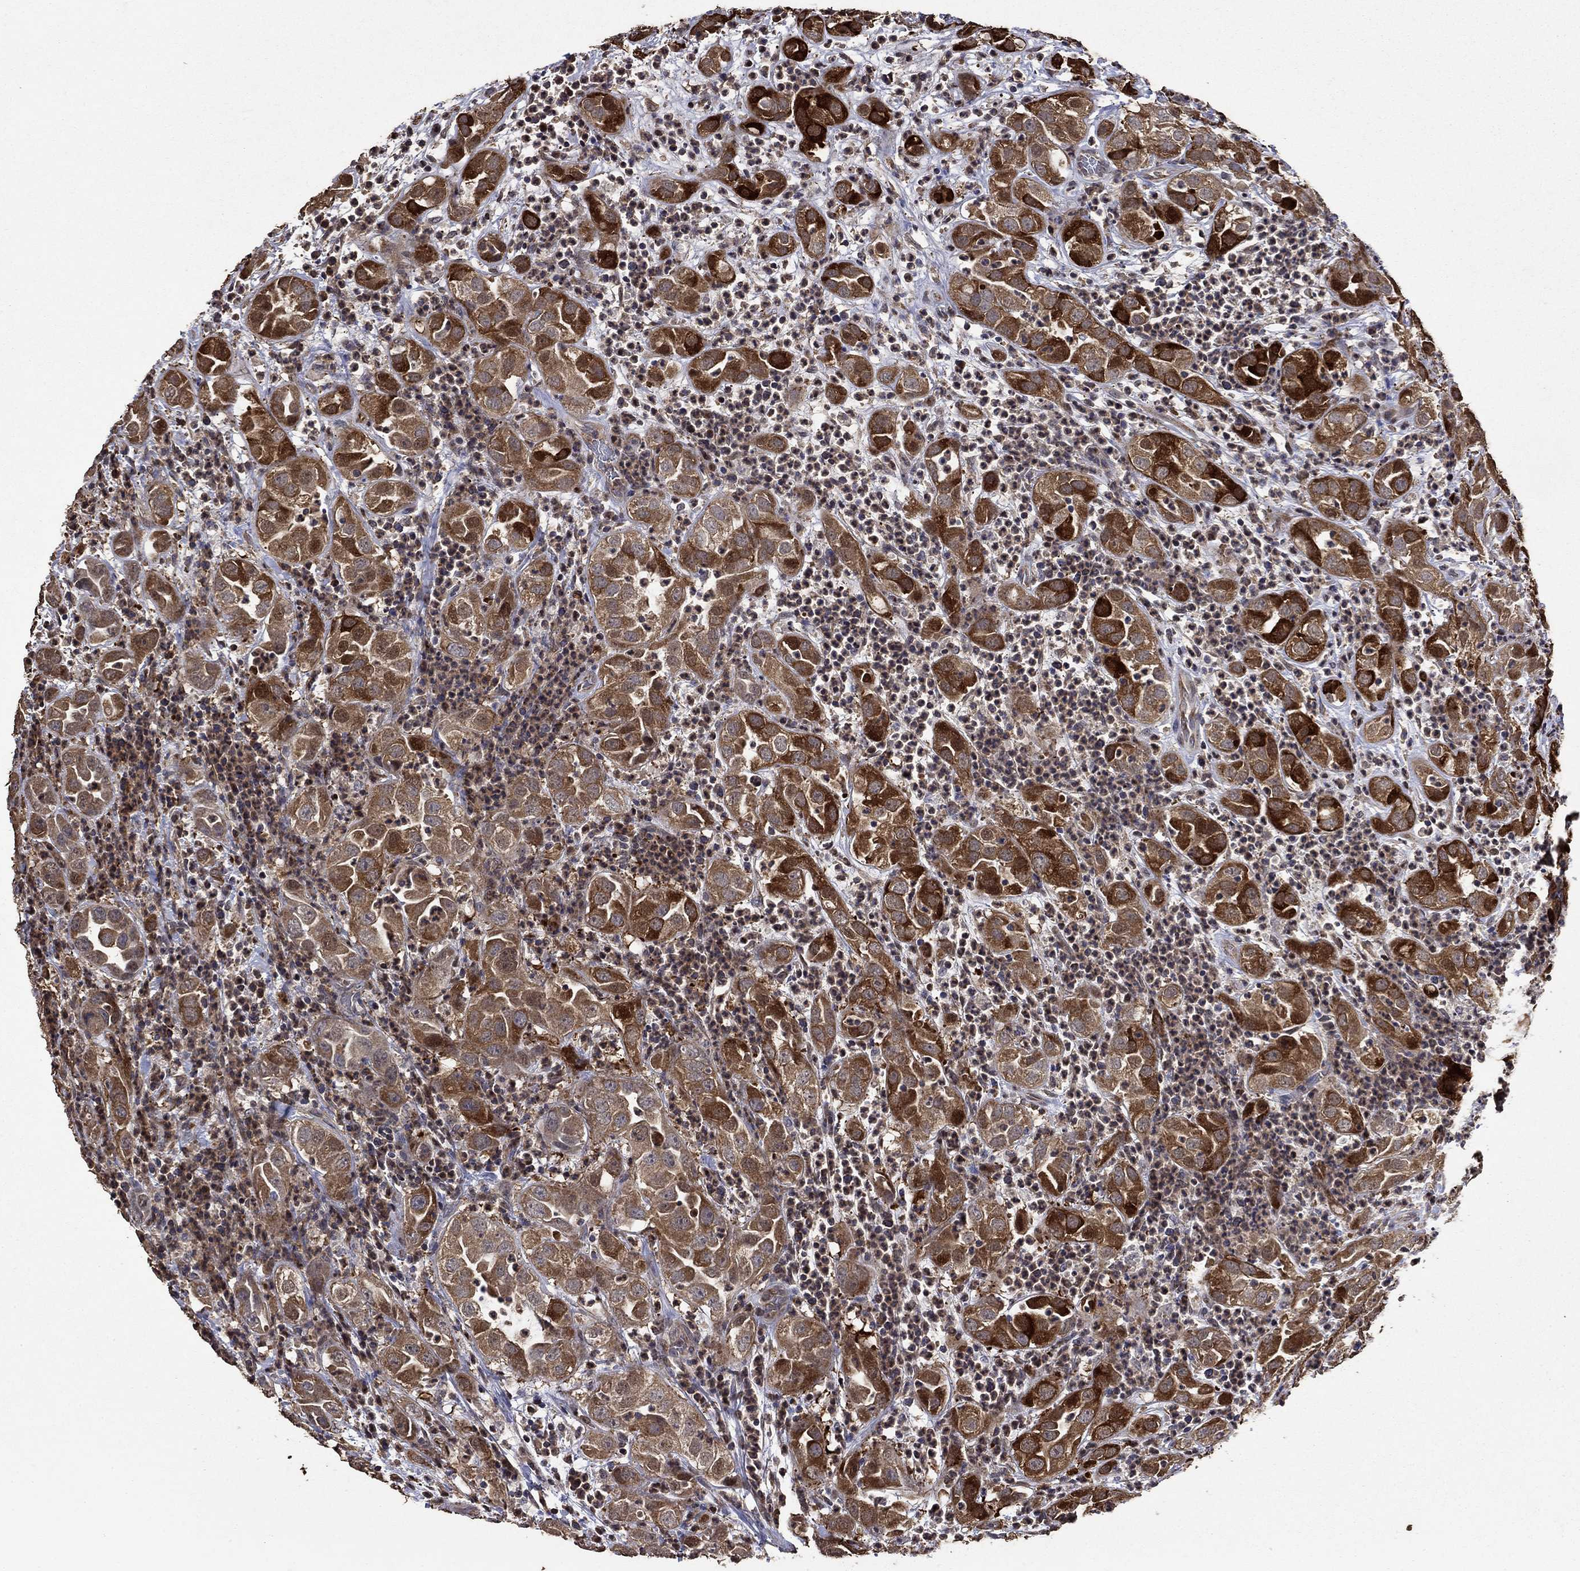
{"staining": {"intensity": "strong", "quantity": ">75%", "location": "cytoplasmic/membranous"}, "tissue": "urothelial cancer", "cell_type": "Tumor cells", "image_type": "cancer", "snomed": [{"axis": "morphology", "description": "Urothelial carcinoma, High grade"}, {"axis": "topography", "description": "Urinary bladder"}], "caption": "The immunohistochemical stain labels strong cytoplasmic/membranous positivity in tumor cells of urothelial carcinoma (high-grade) tissue. (Brightfield microscopy of DAB IHC at high magnification).", "gene": "DVL1", "patient": {"sex": "female", "age": 41}}